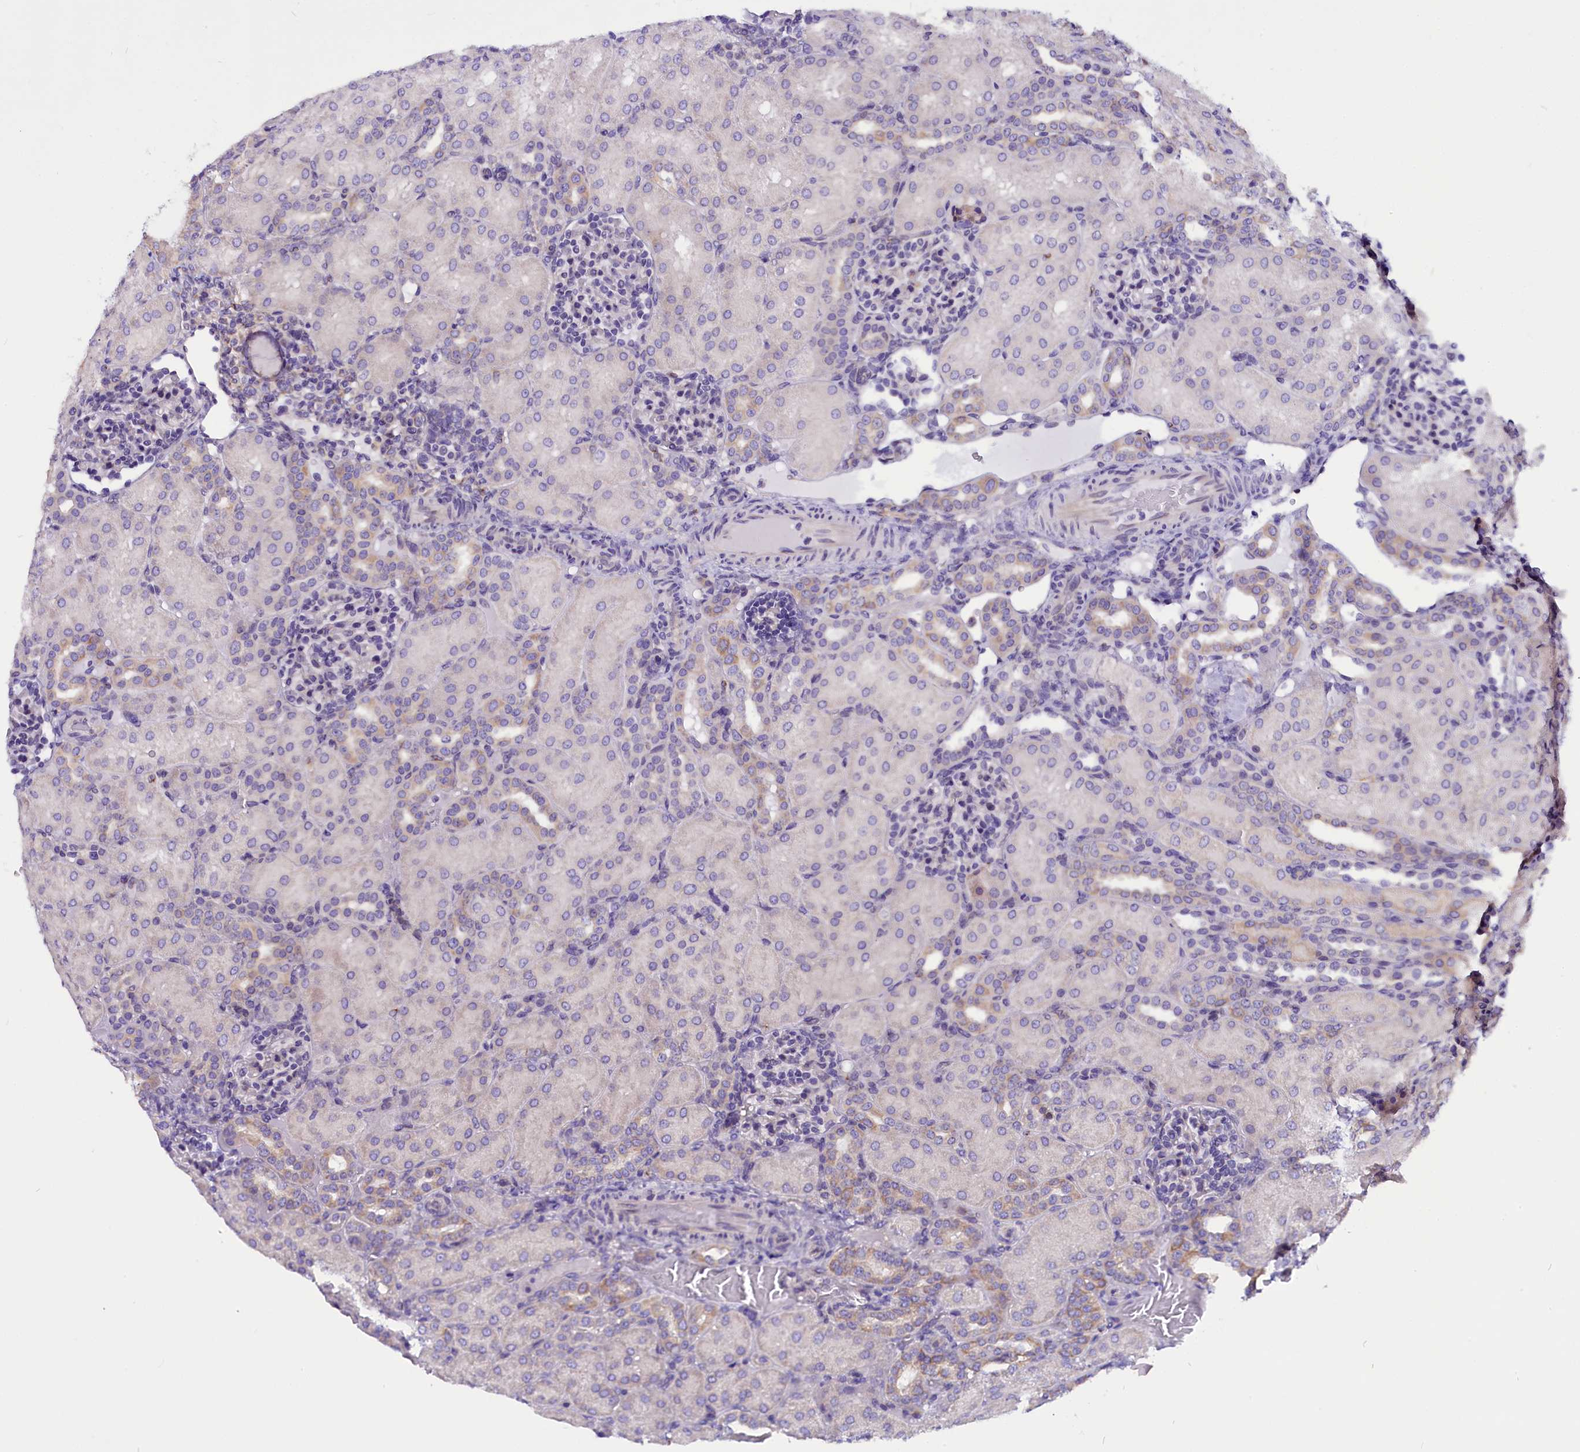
{"staining": {"intensity": "negative", "quantity": "none", "location": "none"}, "tissue": "kidney", "cell_type": "Cells in glomeruli", "image_type": "normal", "snomed": [{"axis": "morphology", "description": "Normal tissue, NOS"}, {"axis": "topography", "description": "Kidney"}], "caption": "IHC of unremarkable kidney displays no staining in cells in glomeruli. The staining was performed using DAB to visualize the protein expression in brown, while the nuclei were stained in blue with hematoxylin (Magnification: 20x).", "gene": "CEP170", "patient": {"sex": "male", "age": 1}}